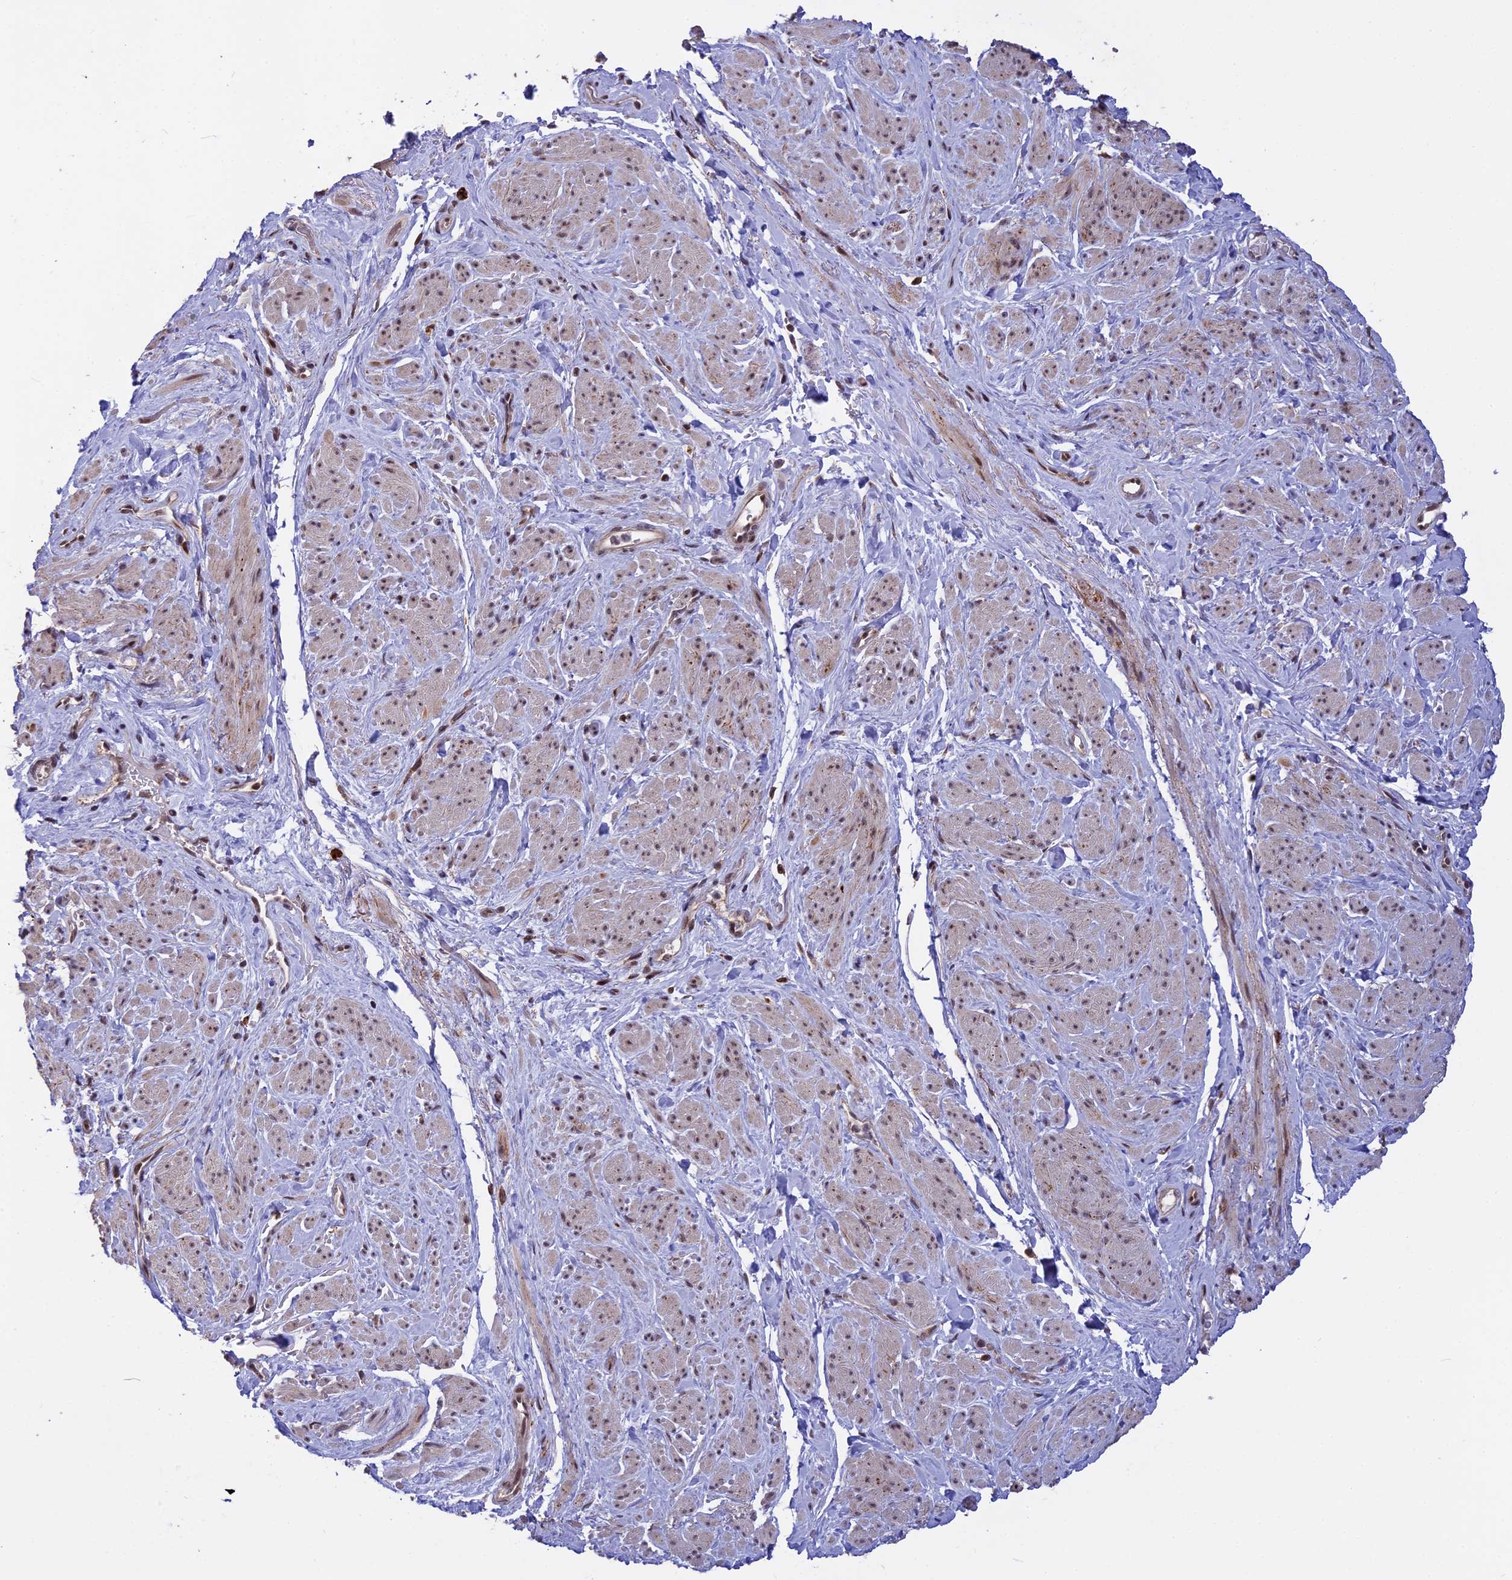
{"staining": {"intensity": "weak", "quantity": "25%-75%", "location": "nuclear"}, "tissue": "smooth muscle", "cell_type": "Smooth muscle cells", "image_type": "normal", "snomed": [{"axis": "morphology", "description": "Normal tissue, NOS"}, {"axis": "topography", "description": "Smooth muscle"}, {"axis": "topography", "description": "Peripheral nerve tissue"}], "caption": "Normal smooth muscle displays weak nuclear expression in approximately 25%-75% of smooth muscle cells, visualized by immunohistochemistry.", "gene": "POLR2C", "patient": {"sex": "male", "age": 69}}